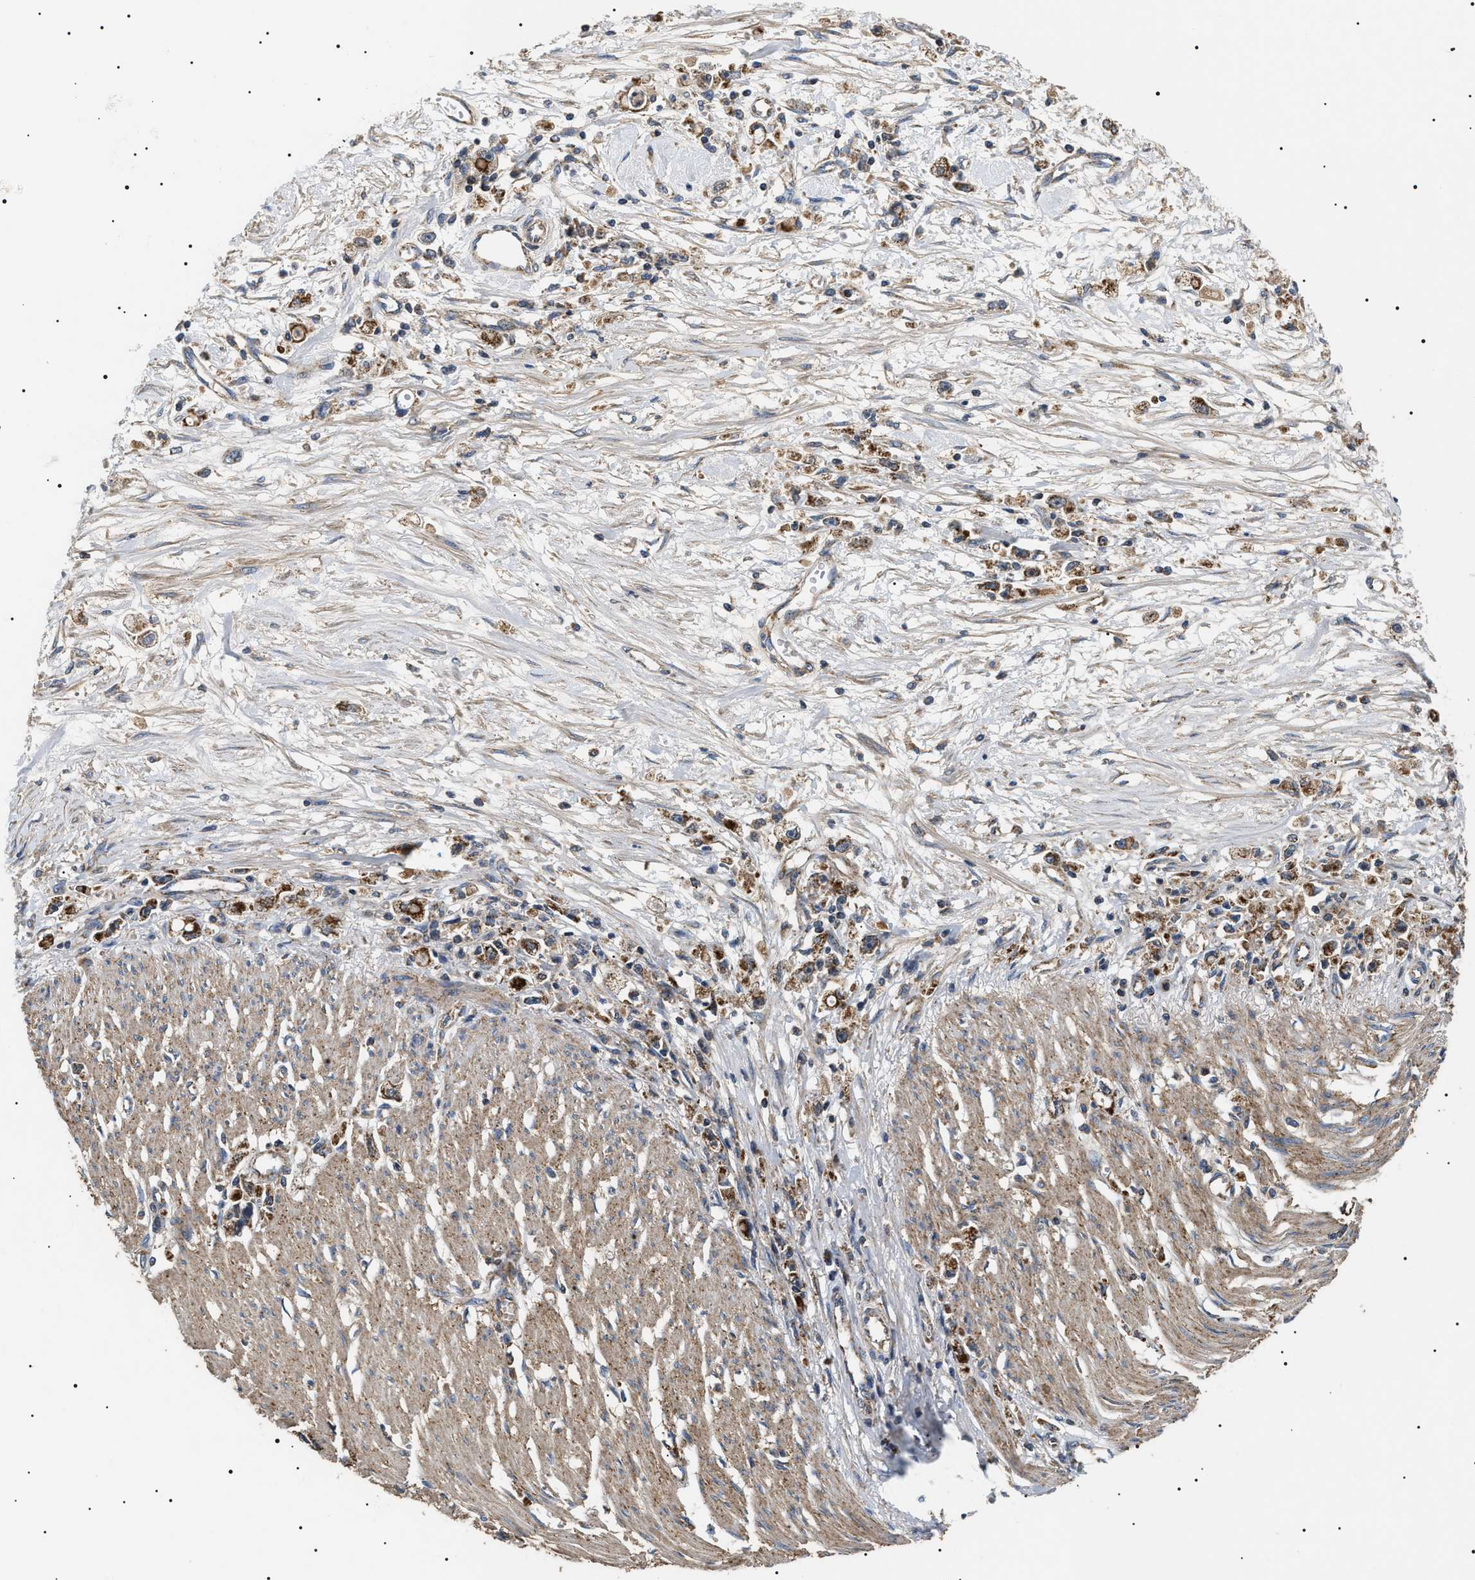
{"staining": {"intensity": "moderate", "quantity": ">75%", "location": "cytoplasmic/membranous"}, "tissue": "stomach cancer", "cell_type": "Tumor cells", "image_type": "cancer", "snomed": [{"axis": "morphology", "description": "Adenocarcinoma, NOS"}, {"axis": "topography", "description": "Stomach"}], "caption": "Immunohistochemistry (DAB) staining of human adenocarcinoma (stomach) displays moderate cytoplasmic/membranous protein staining in about >75% of tumor cells.", "gene": "OXSM", "patient": {"sex": "female", "age": 59}}